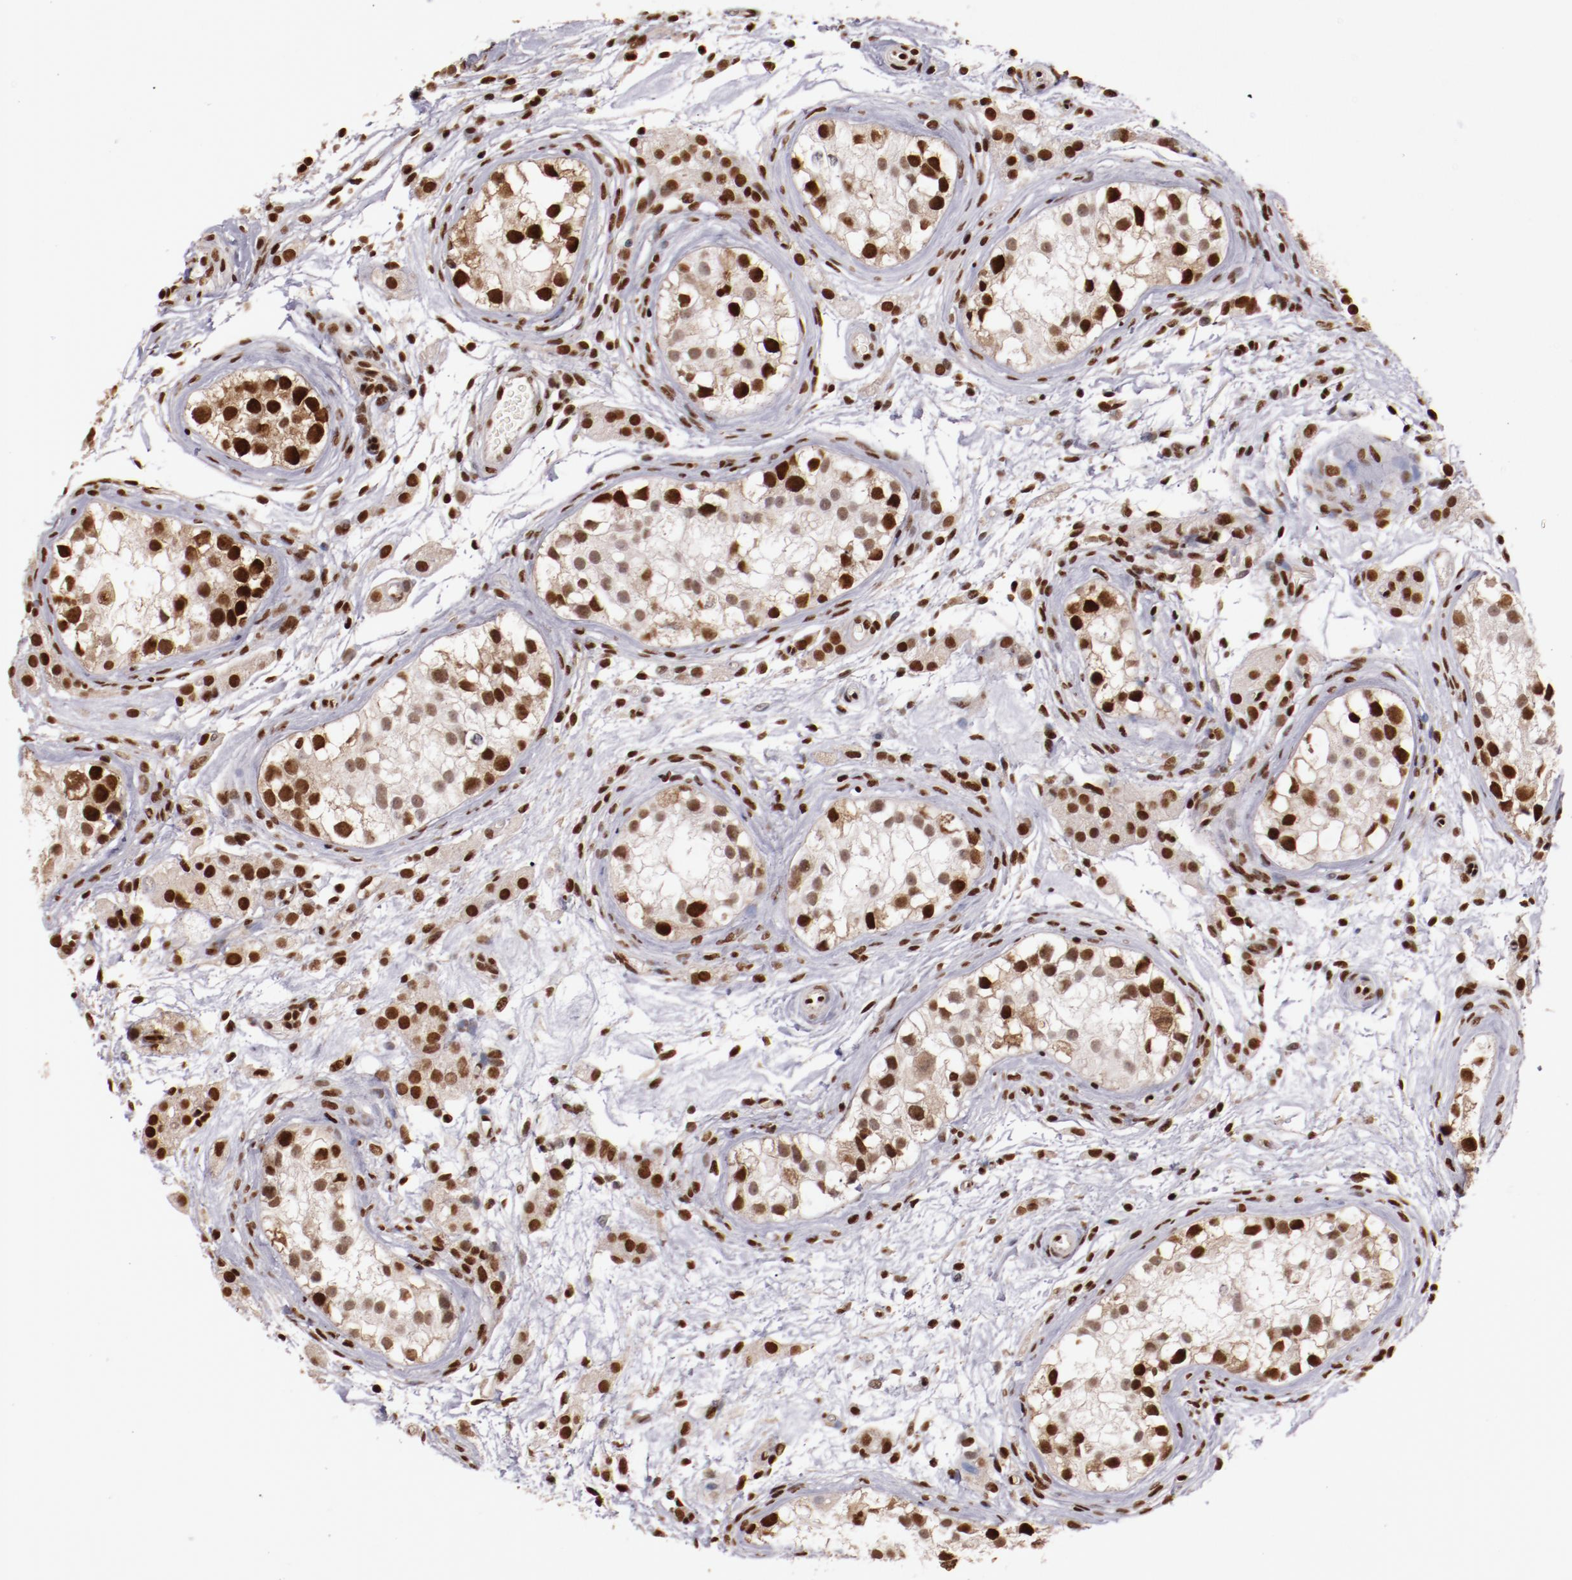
{"staining": {"intensity": "strong", "quantity": ">75%", "location": "nuclear"}, "tissue": "testis cancer", "cell_type": "Tumor cells", "image_type": "cancer", "snomed": [{"axis": "morphology", "description": "Seminoma, NOS"}, {"axis": "topography", "description": "Testis"}], "caption": "IHC micrograph of neoplastic tissue: human testis cancer stained using IHC demonstrates high levels of strong protein expression localized specifically in the nuclear of tumor cells, appearing as a nuclear brown color.", "gene": "STAG2", "patient": {"sex": "male", "age": 25}}